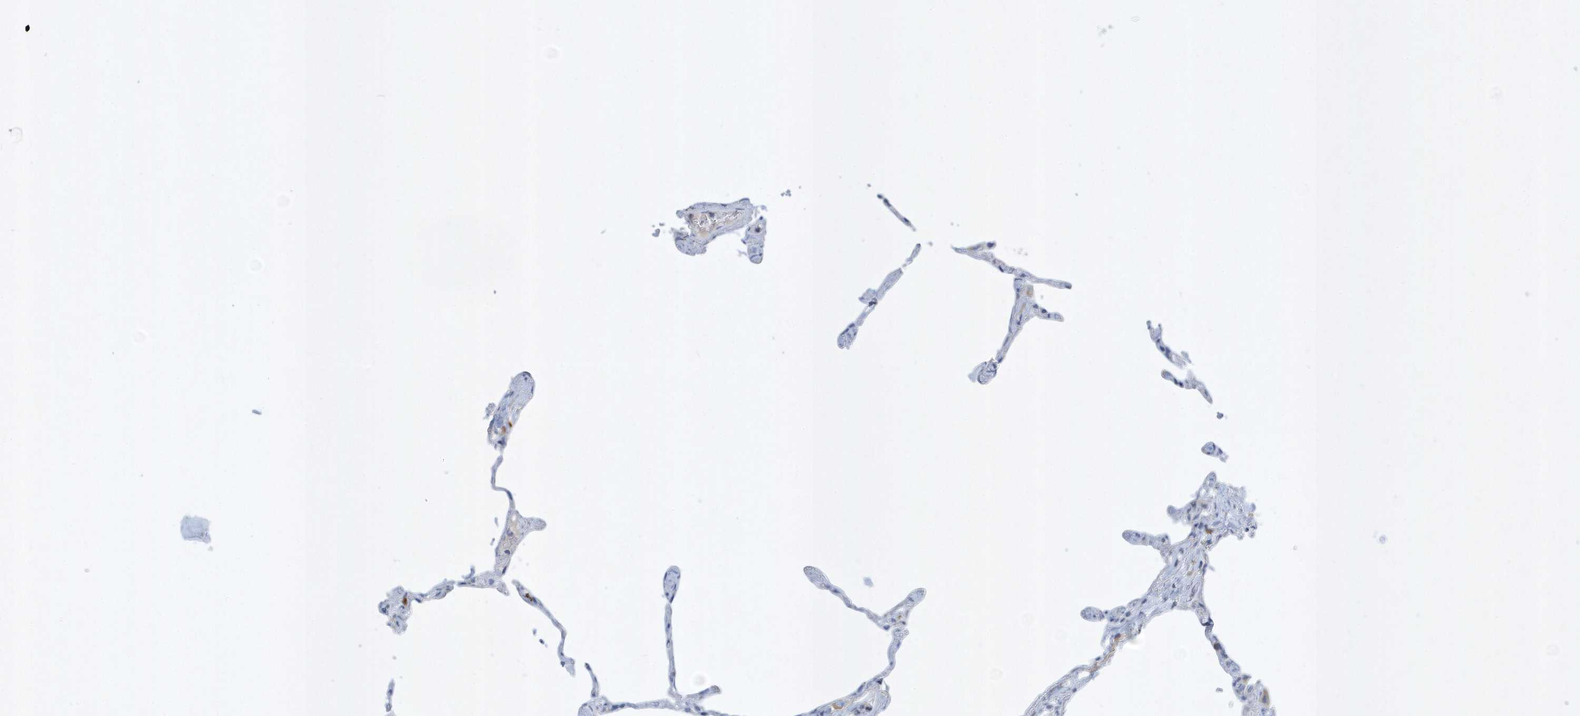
{"staining": {"intensity": "negative", "quantity": "none", "location": "none"}, "tissue": "lung", "cell_type": "Alveolar cells", "image_type": "normal", "snomed": [{"axis": "morphology", "description": "Normal tissue, NOS"}, {"axis": "topography", "description": "Lung"}], "caption": "Alveolar cells show no significant protein expression in benign lung.", "gene": "SPATA18", "patient": {"sex": "male", "age": 65}}